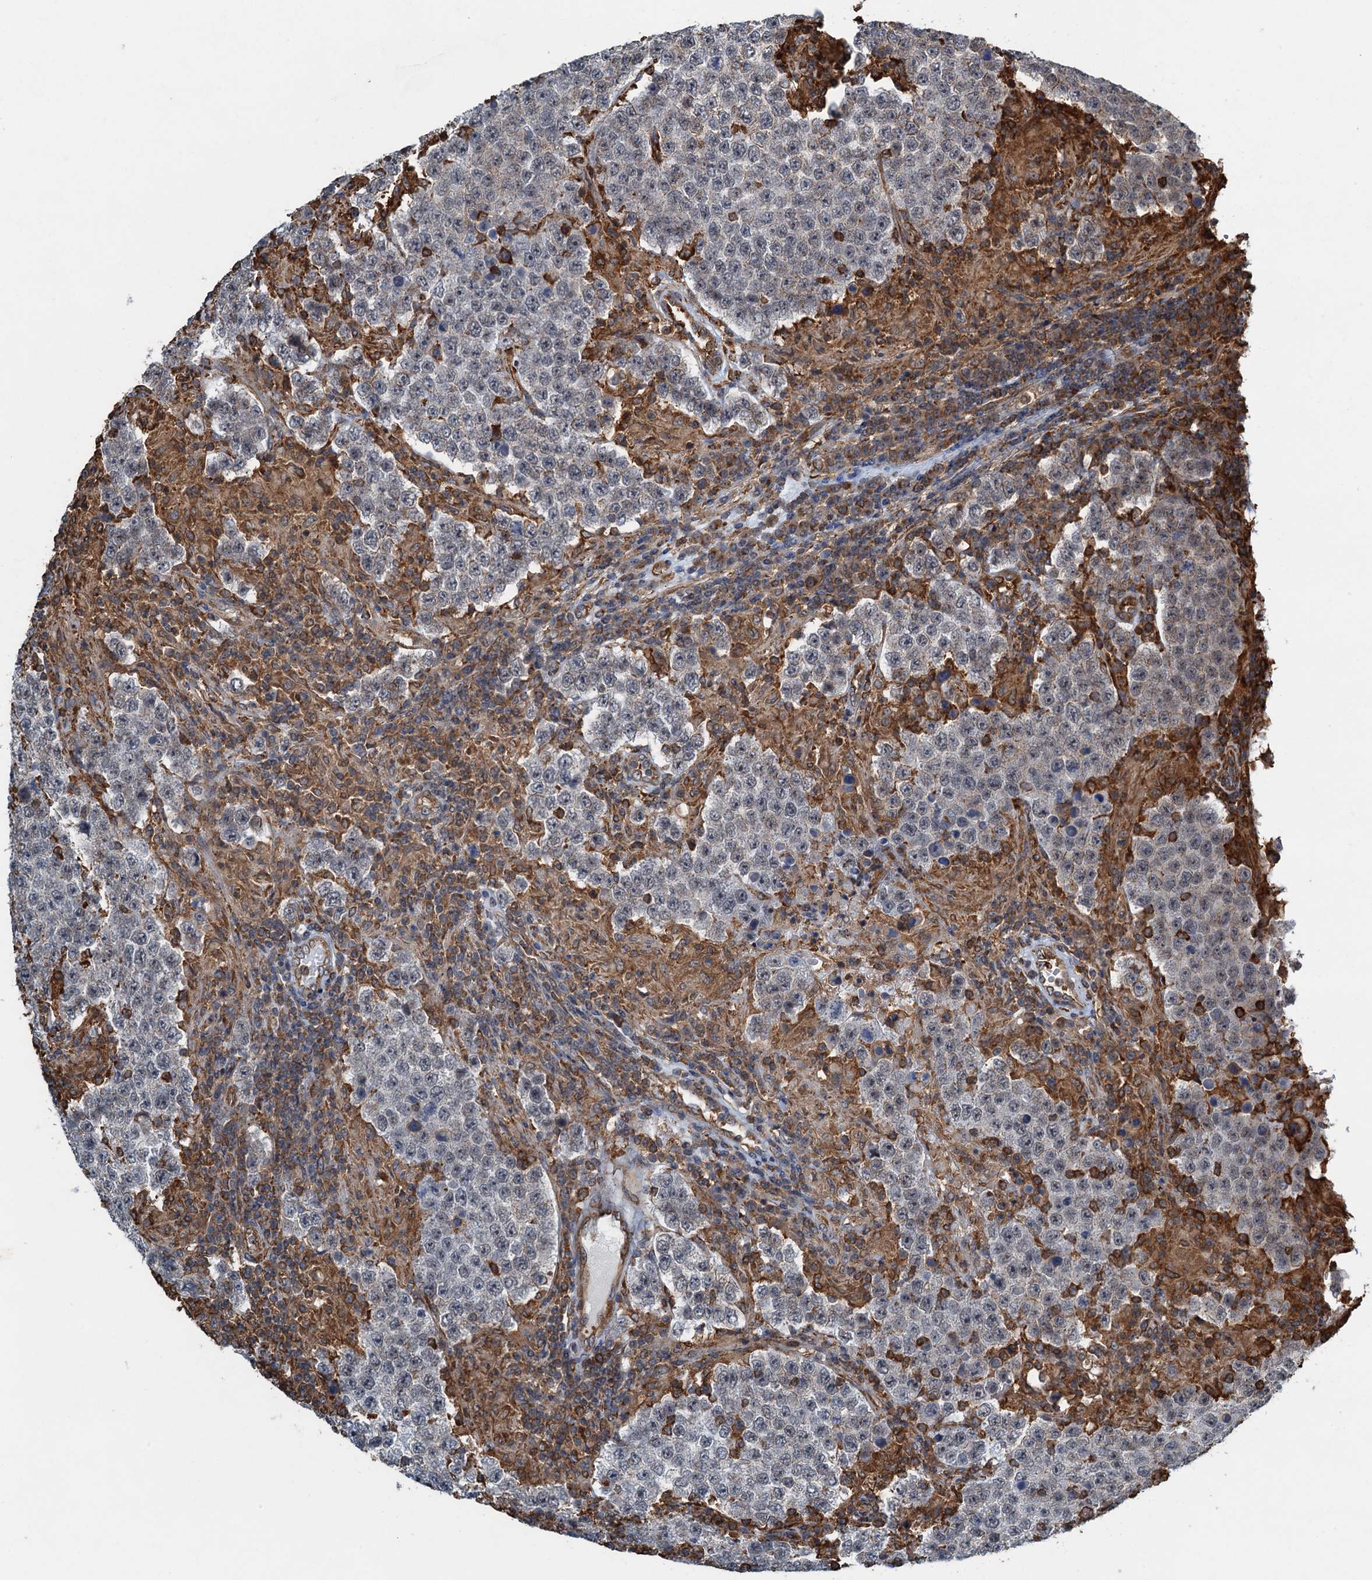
{"staining": {"intensity": "negative", "quantity": "none", "location": "none"}, "tissue": "testis cancer", "cell_type": "Tumor cells", "image_type": "cancer", "snomed": [{"axis": "morphology", "description": "Normal tissue, NOS"}, {"axis": "morphology", "description": "Urothelial carcinoma, High grade"}, {"axis": "morphology", "description": "Seminoma, NOS"}, {"axis": "morphology", "description": "Carcinoma, Embryonal, NOS"}, {"axis": "topography", "description": "Urinary bladder"}, {"axis": "topography", "description": "Testis"}], "caption": "Tumor cells are negative for protein expression in human testis cancer (seminoma).", "gene": "WHAMM", "patient": {"sex": "male", "age": 41}}